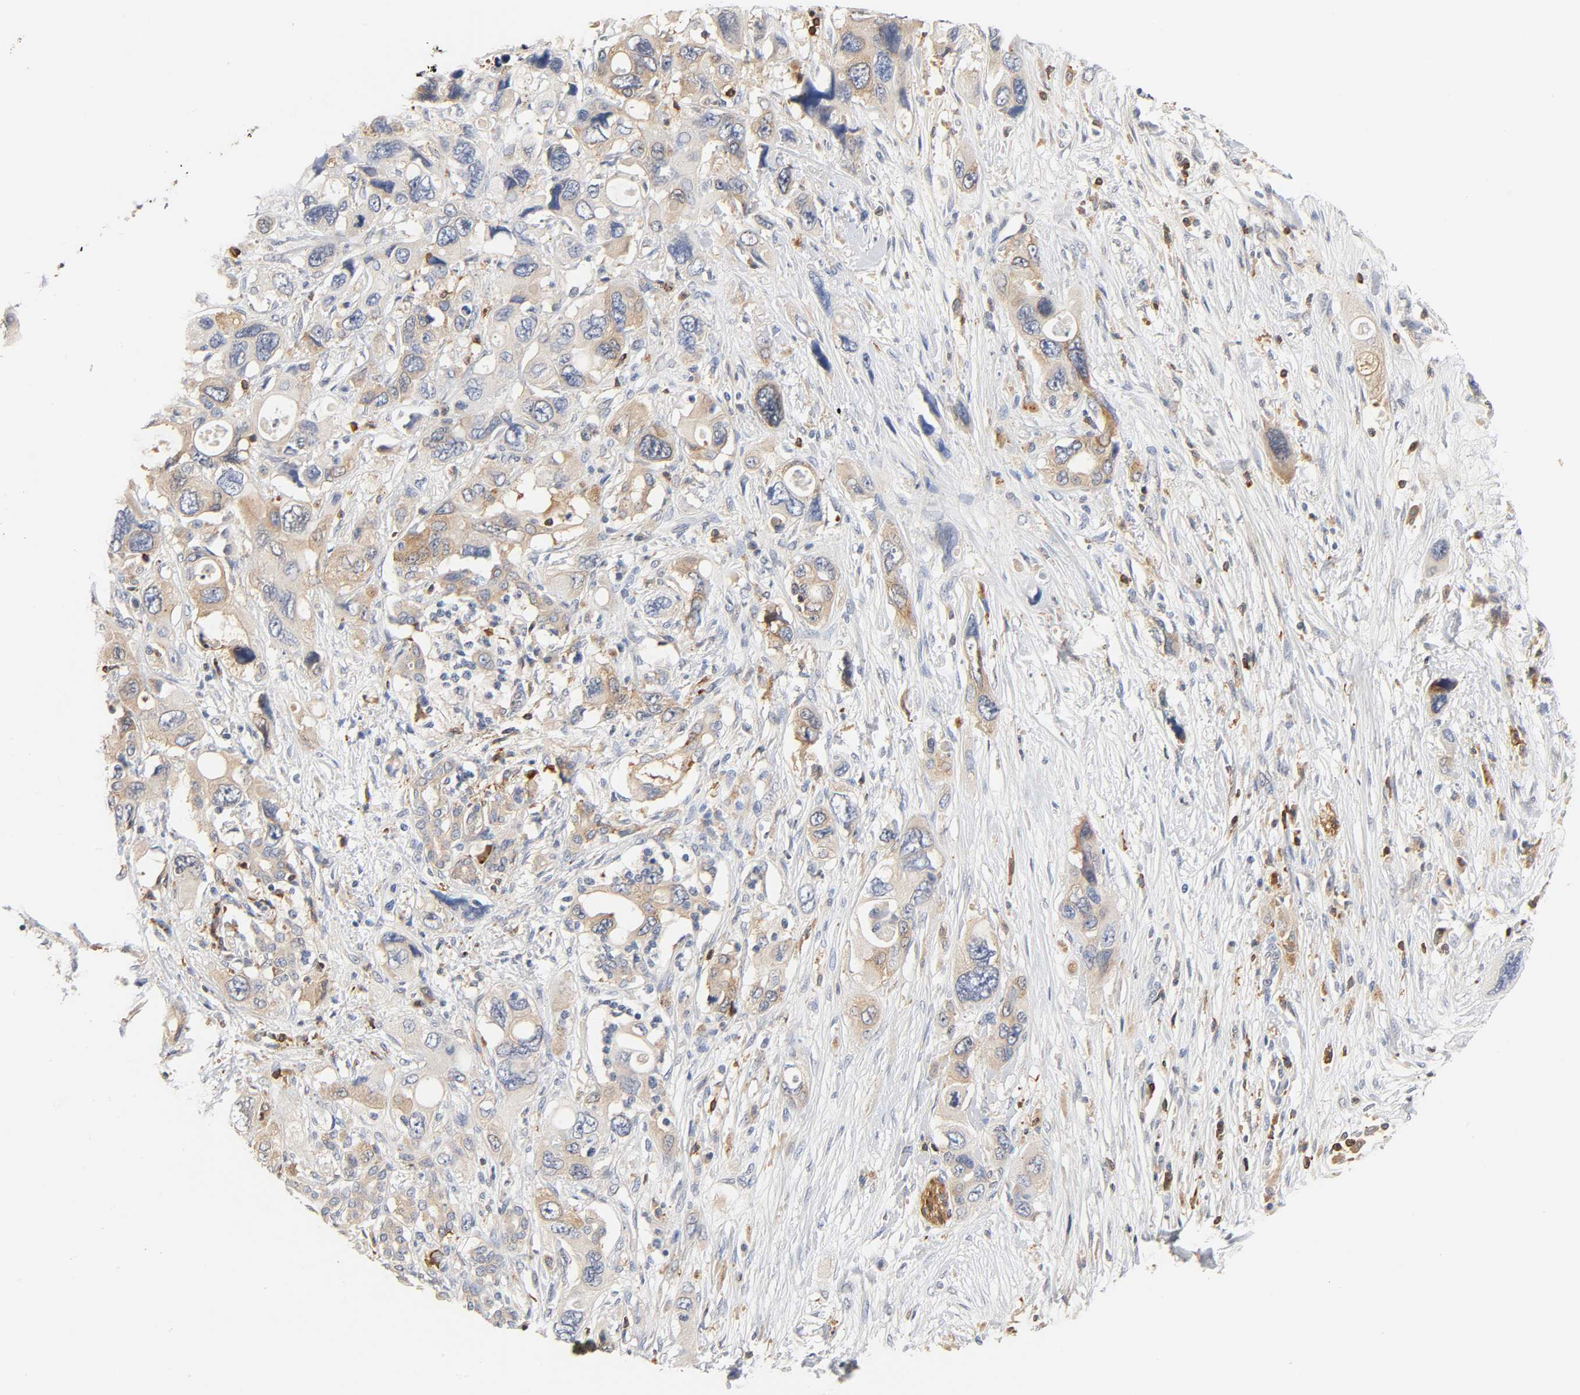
{"staining": {"intensity": "moderate", "quantity": "25%-75%", "location": "cytoplasmic/membranous"}, "tissue": "pancreatic cancer", "cell_type": "Tumor cells", "image_type": "cancer", "snomed": [{"axis": "morphology", "description": "Adenocarcinoma, NOS"}, {"axis": "topography", "description": "Pancreas"}], "caption": "A histopathology image showing moderate cytoplasmic/membranous staining in about 25%-75% of tumor cells in pancreatic cancer, as visualized by brown immunohistochemical staining.", "gene": "BIN1", "patient": {"sex": "male", "age": 46}}